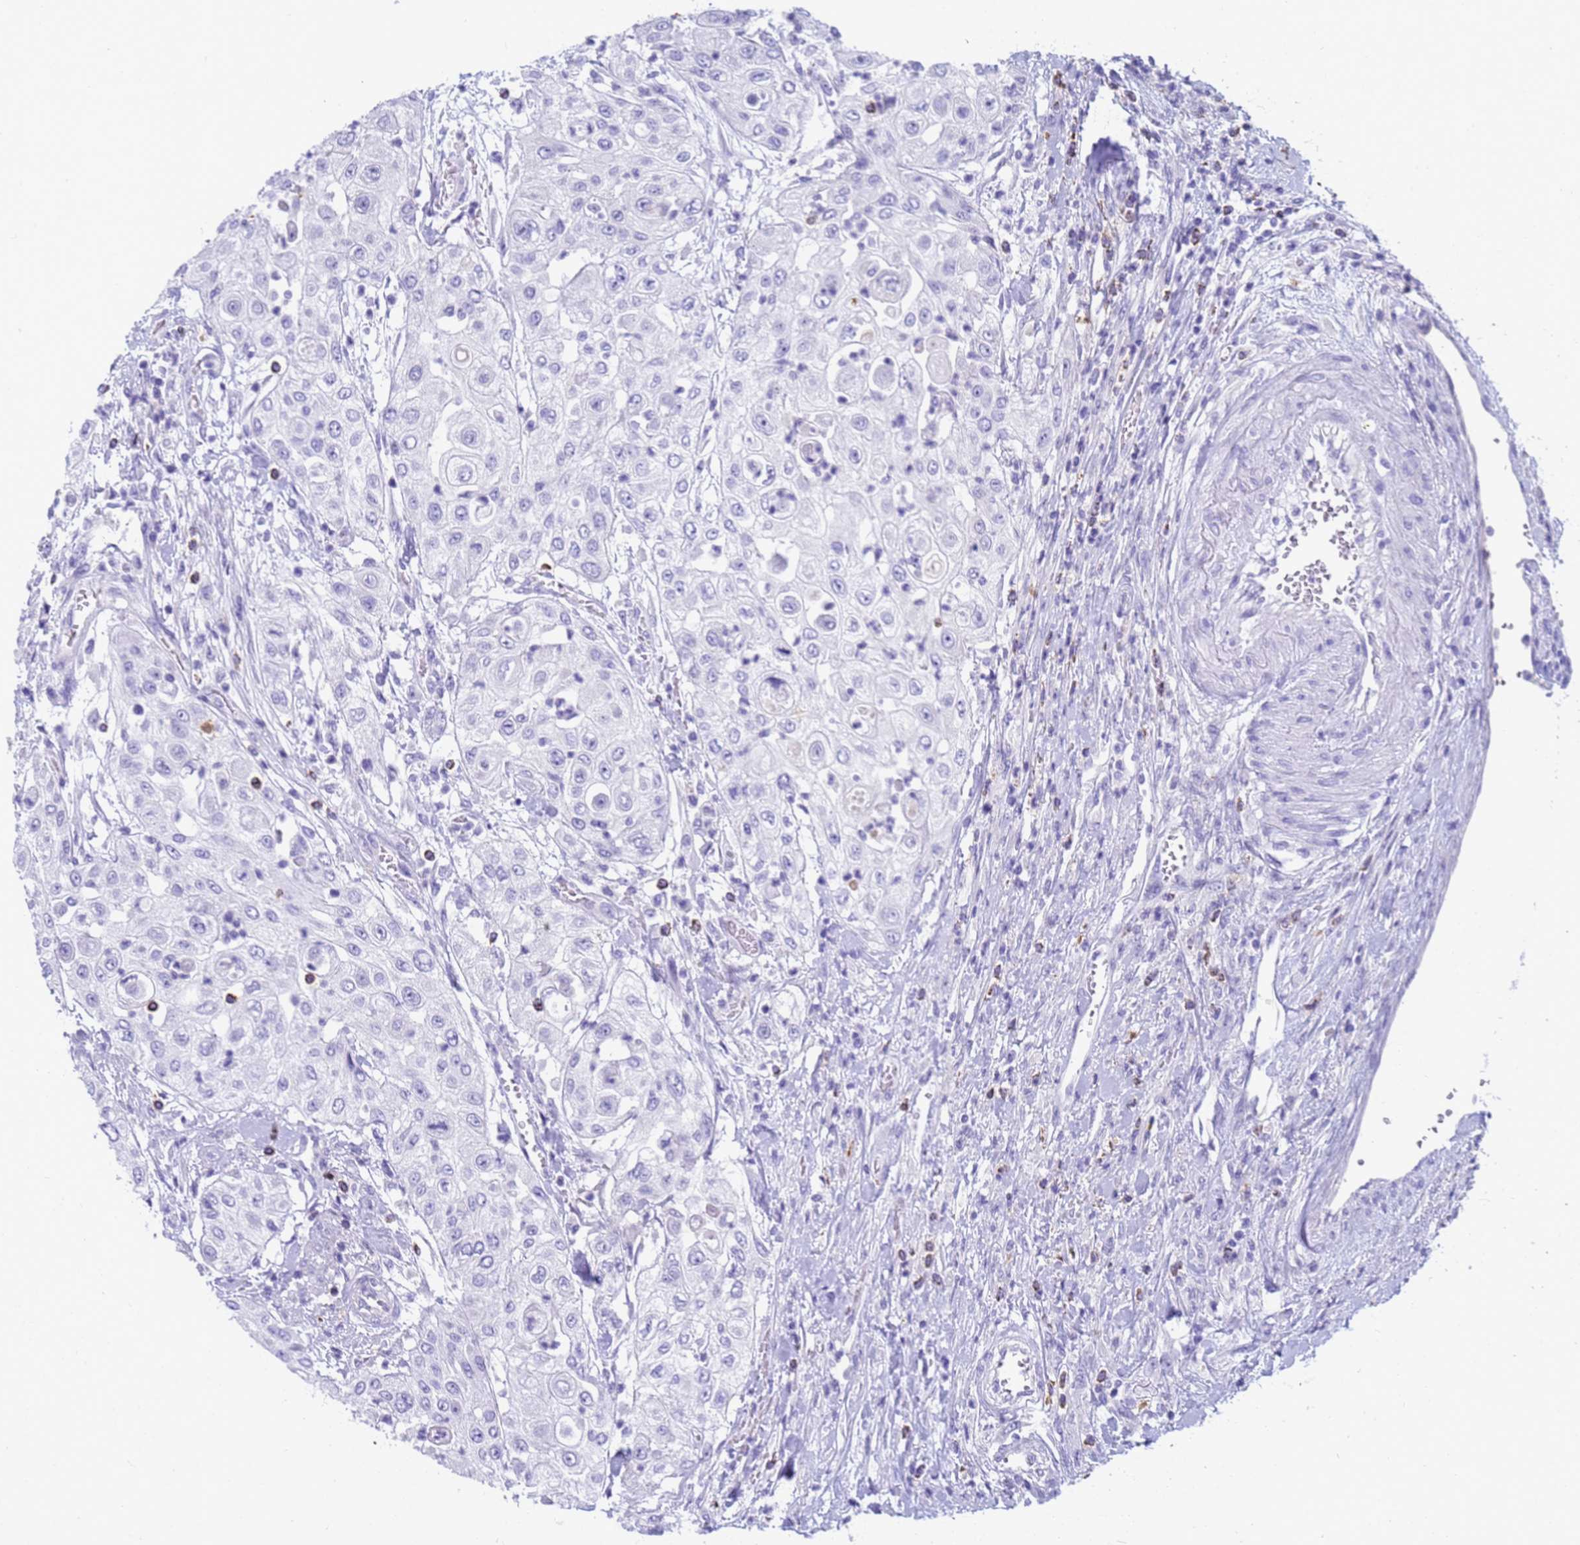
{"staining": {"intensity": "negative", "quantity": "none", "location": "none"}, "tissue": "urothelial cancer", "cell_type": "Tumor cells", "image_type": "cancer", "snomed": [{"axis": "morphology", "description": "Urothelial carcinoma, High grade"}, {"axis": "topography", "description": "Urinary bladder"}], "caption": "High power microscopy photomicrograph of an immunohistochemistry histopathology image of high-grade urothelial carcinoma, revealing no significant expression in tumor cells. (Brightfield microscopy of DAB (3,3'-diaminobenzidine) immunohistochemistry at high magnification).", "gene": "RNASE2", "patient": {"sex": "female", "age": 79}}